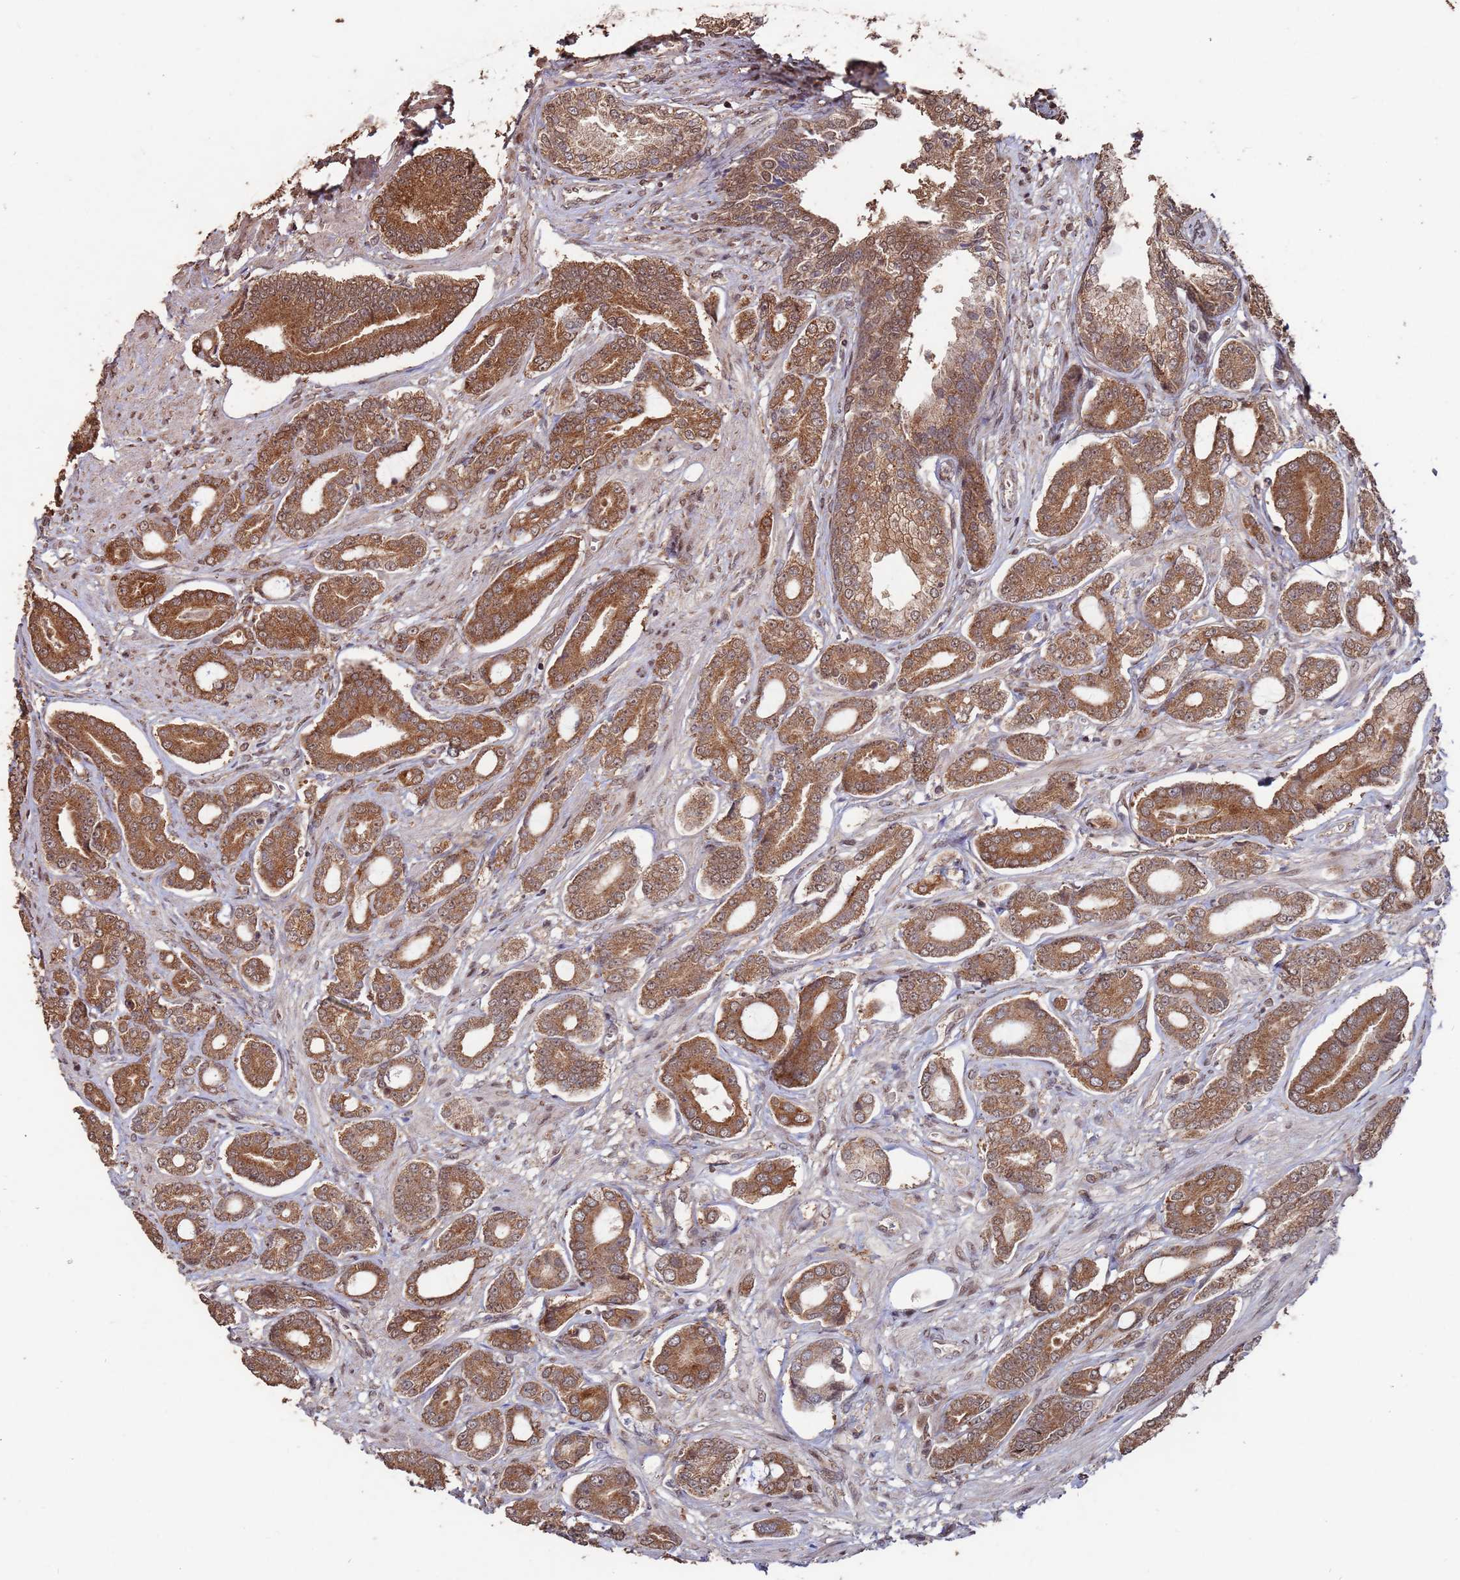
{"staining": {"intensity": "moderate", "quantity": ">75%", "location": "cytoplasmic/membranous"}, "tissue": "prostate cancer", "cell_type": "Tumor cells", "image_type": "cancer", "snomed": [{"axis": "morphology", "description": "Adenocarcinoma, NOS"}, {"axis": "topography", "description": "Prostate and seminal vesicle, NOS"}], "caption": "Human adenocarcinoma (prostate) stained with a protein marker displays moderate staining in tumor cells.", "gene": "PRR7", "patient": {"sex": "male", "age": 76}}